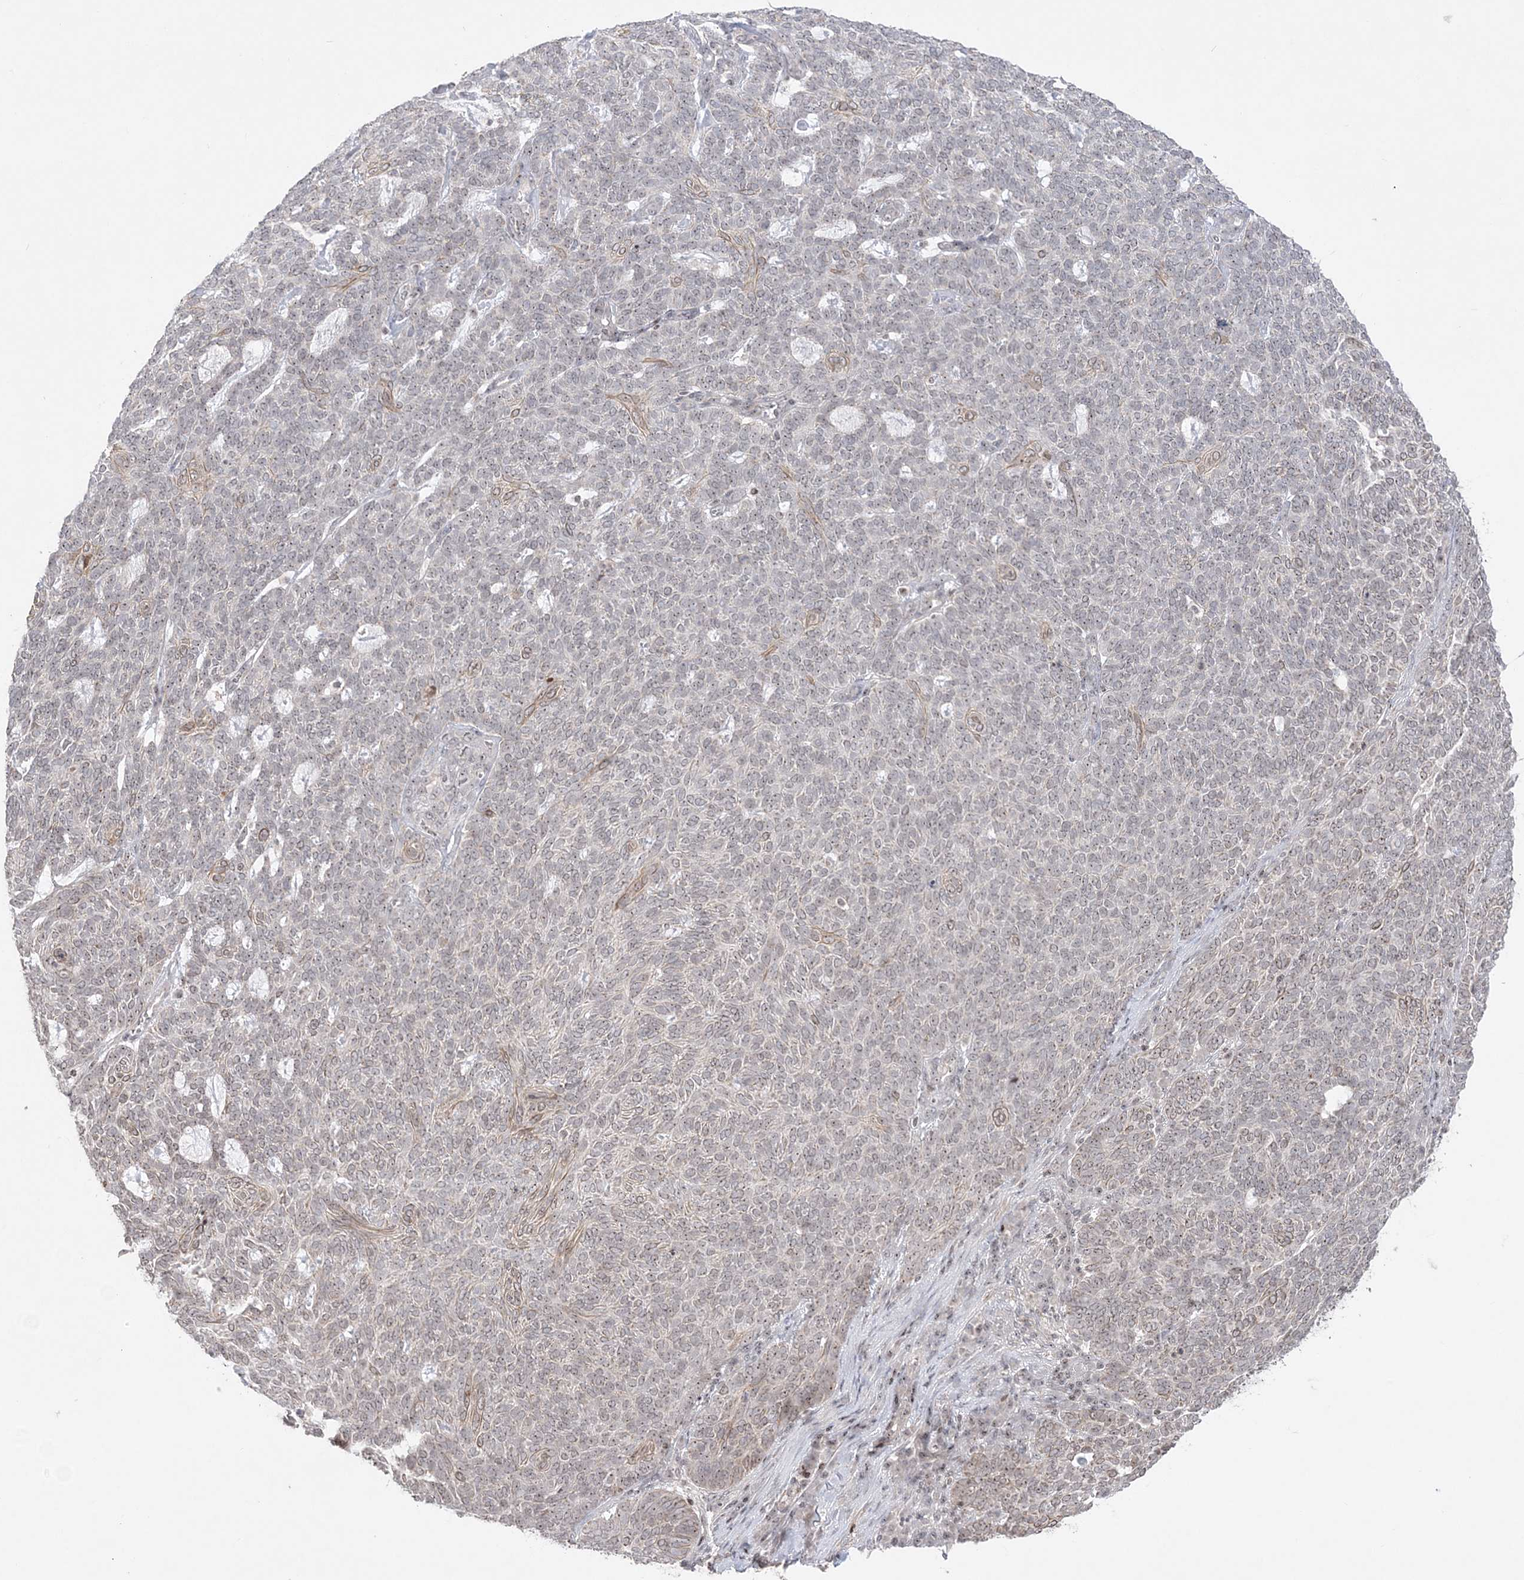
{"staining": {"intensity": "weak", "quantity": "25%-75%", "location": "nuclear"}, "tissue": "skin cancer", "cell_type": "Tumor cells", "image_type": "cancer", "snomed": [{"axis": "morphology", "description": "Squamous cell carcinoma, NOS"}, {"axis": "topography", "description": "Skin"}], "caption": "Skin cancer (squamous cell carcinoma) stained for a protein shows weak nuclear positivity in tumor cells.", "gene": "SH3BP4", "patient": {"sex": "female", "age": 90}}